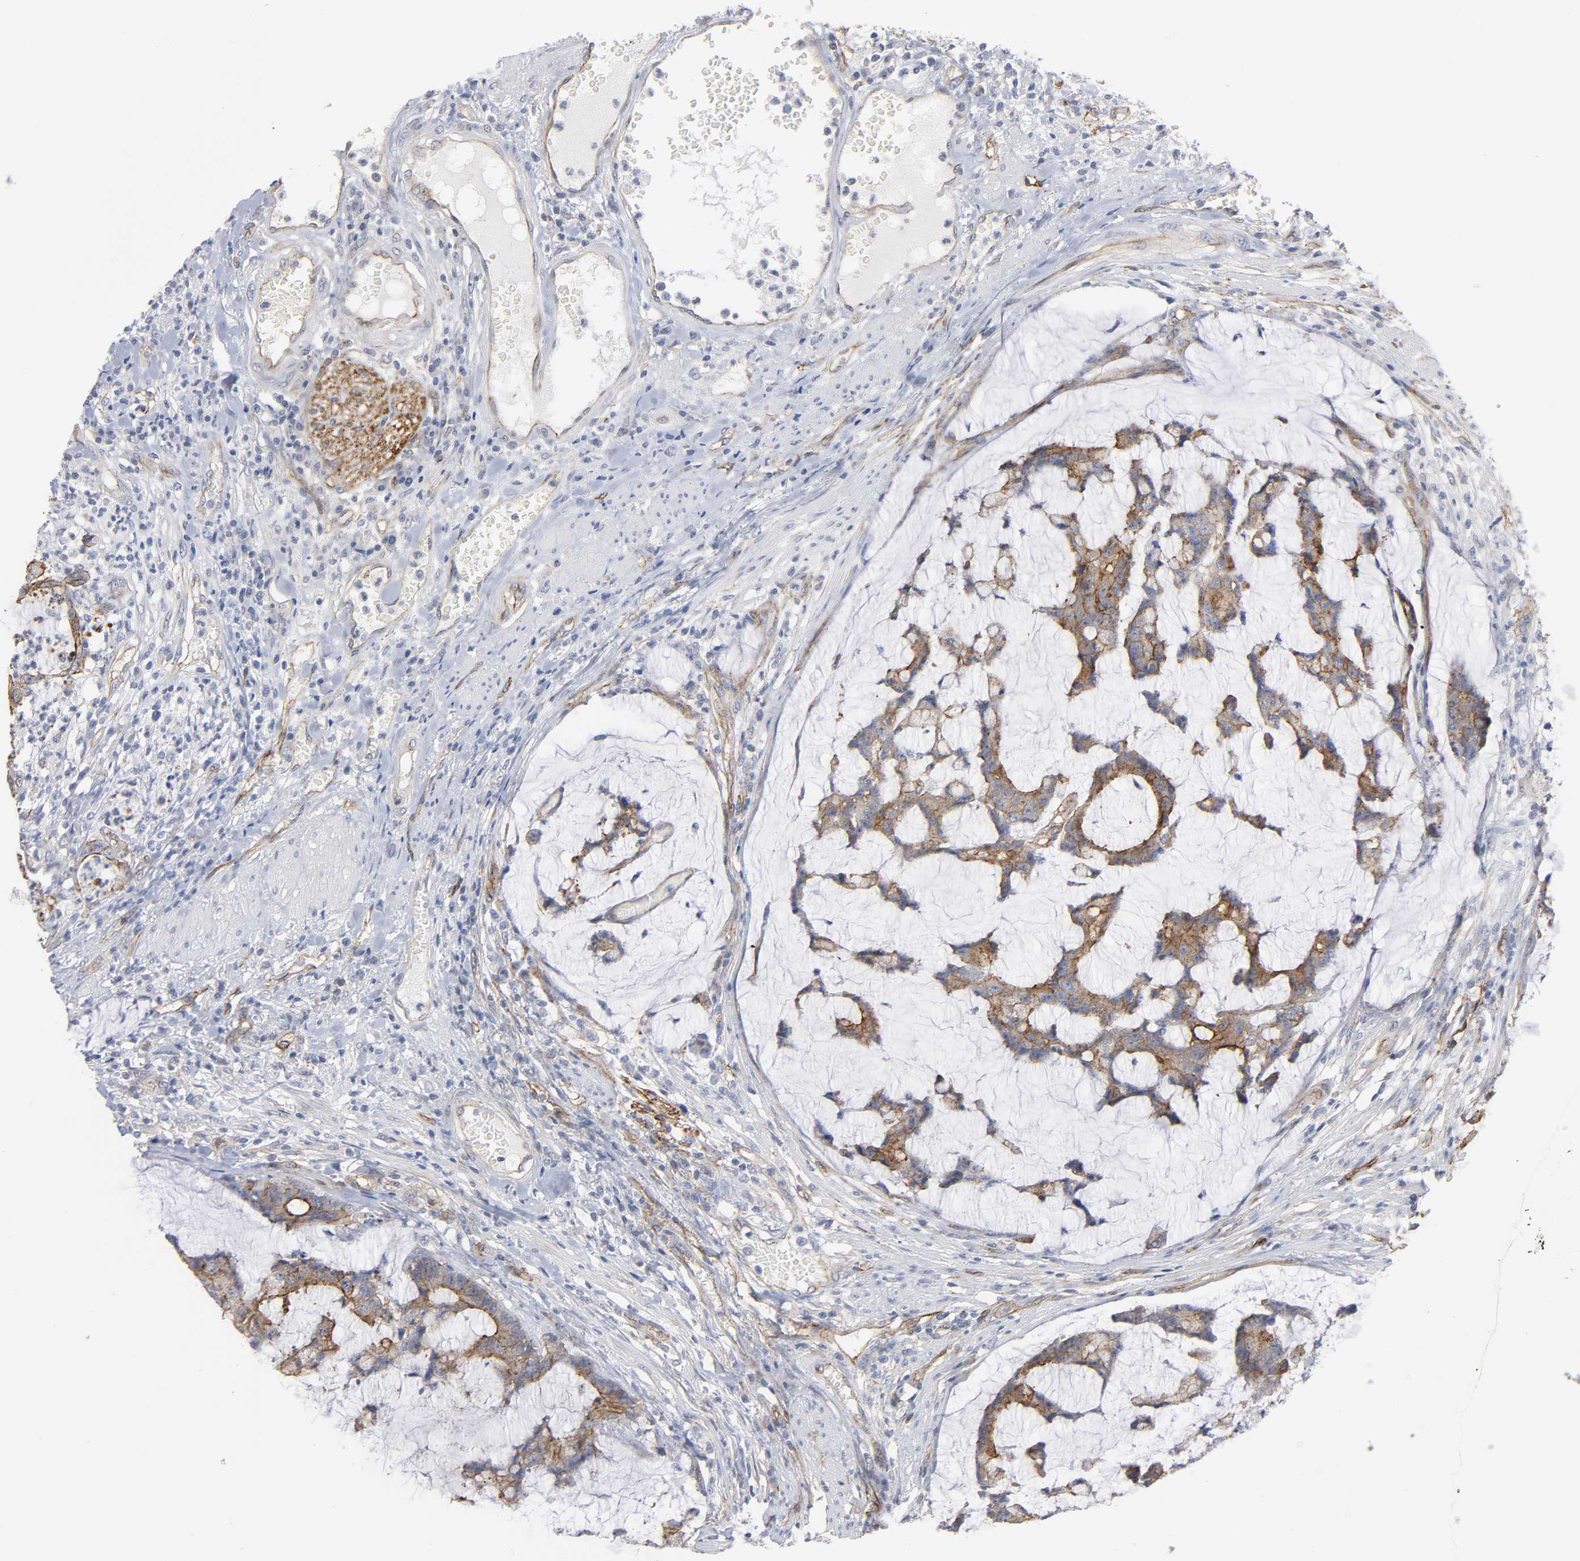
{"staining": {"intensity": "strong", "quantity": ">75%", "location": "cytoplasmic/membranous"}, "tissue": "colorectal cancer", "cell_type": "Tumor cells", "image_type": "cancer", "snomed": [{"axis": "morphology", "description": "Adenocarcinoma, NOS"}, {"axis": "topography", "description": "Colon"}], "caption": "Human colorectal cancer (adenocarcinoma) stained for a protein (brown) demonstrates strong cytoplasmic/membranous positive expression in approximately >75% of tumor cells.", "gene": "SPTAN1", "patient": {"sex": "female", "age": 84}}